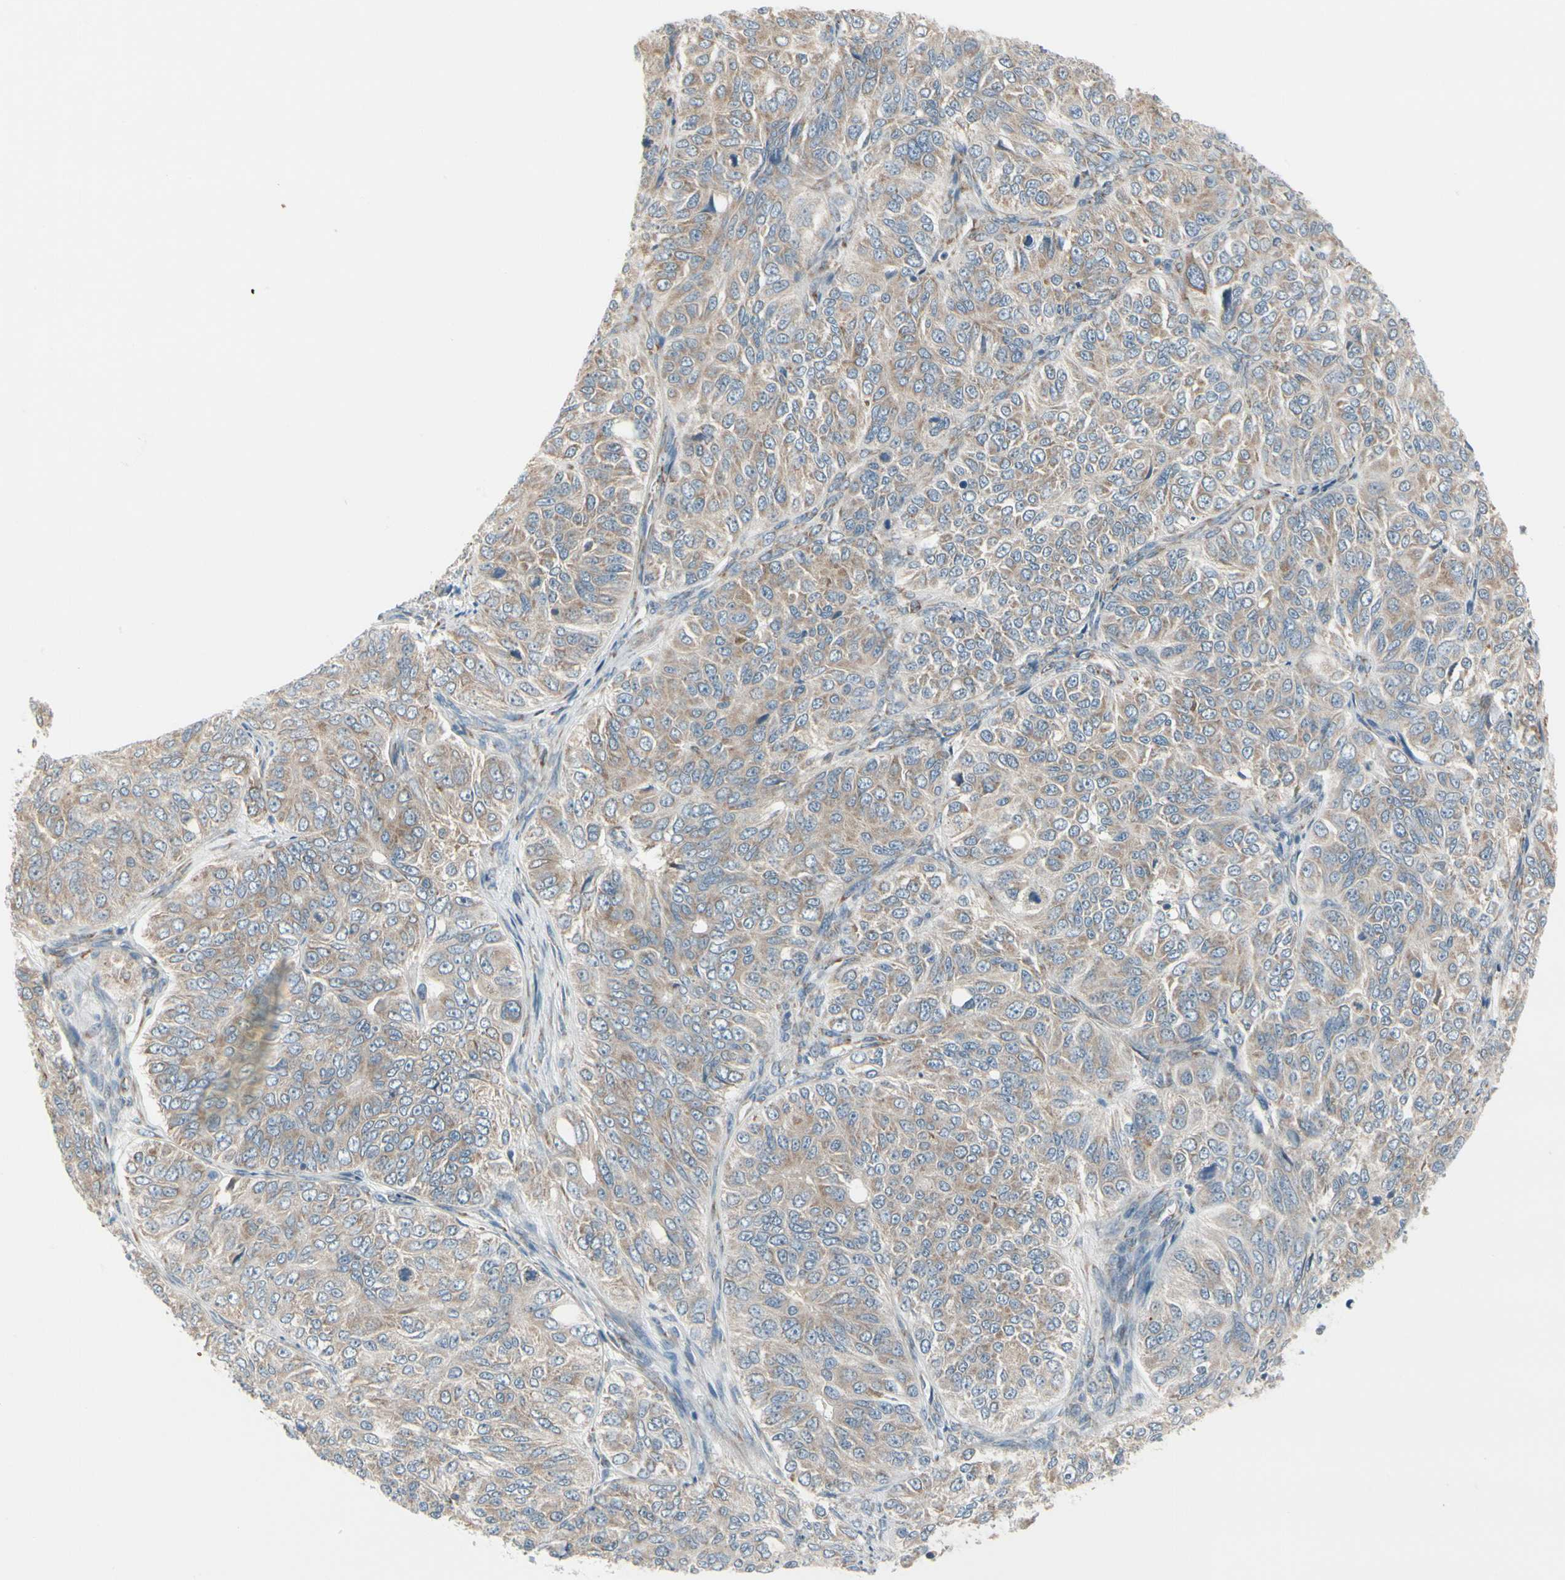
{"staining": {"intensity": "weak", "quantity": ">75%", "location": "cytoplasmic/membranous"}, "tissue": "ovarian cancer", "cell_type": "Tumor cells", "image_type": "cancer", "snomed": [{"axis": "morphology", "description": "Carcinoma, endometroid"}, {"axis": "topography", "description": "Ovary"}], "caption": "DAB immunohistochemical staining of human ovarian cancer (endometroid carcinoma) exhibits weak cytoplasmic/membranous protein expression in approximately >75% of tumor cells.", "gene": "FNDC3A", "patient": {"sex": "female", "age": 51}}